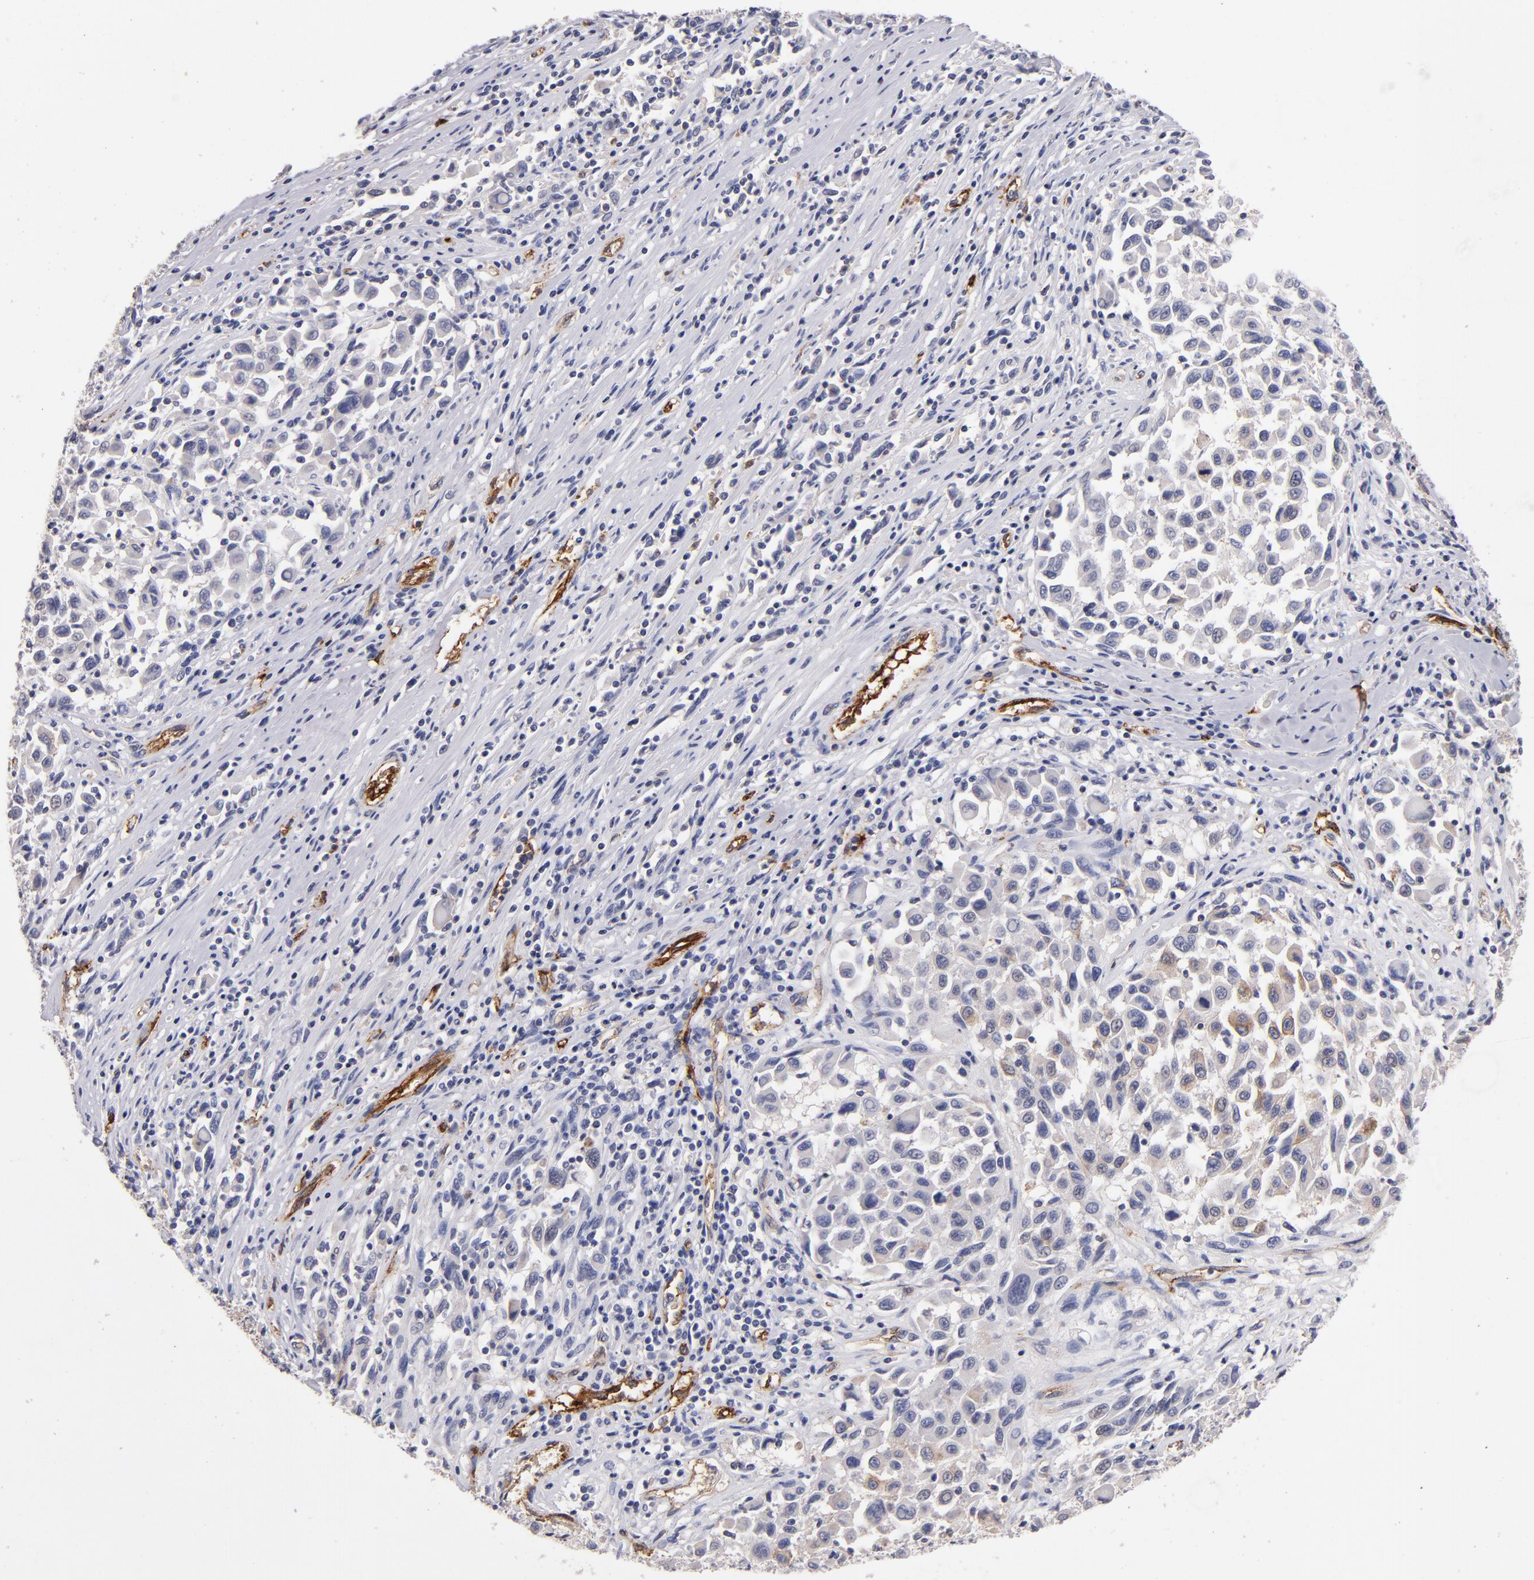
{"staining": {"intensity": "negative", "quantity": "none", "location": "none"}, "tissue": "melanoma", "cell_type": "Tumor cells", "image_type": "cancer", "snomed": [{"axis": "morphology", "description": "Malignant melanoma, Metastatic site"}, {"axis": "topography", "description": "Lymph node"}], "caption": "This image is of malignant melanoma (metastatic site) stained with IHC to label a protein in brown with the nuclei are counter-stained blue. There is no staining in tumor cells.", "gene": "CLDN5", "patient": {"sex": "male", "age": 61}}